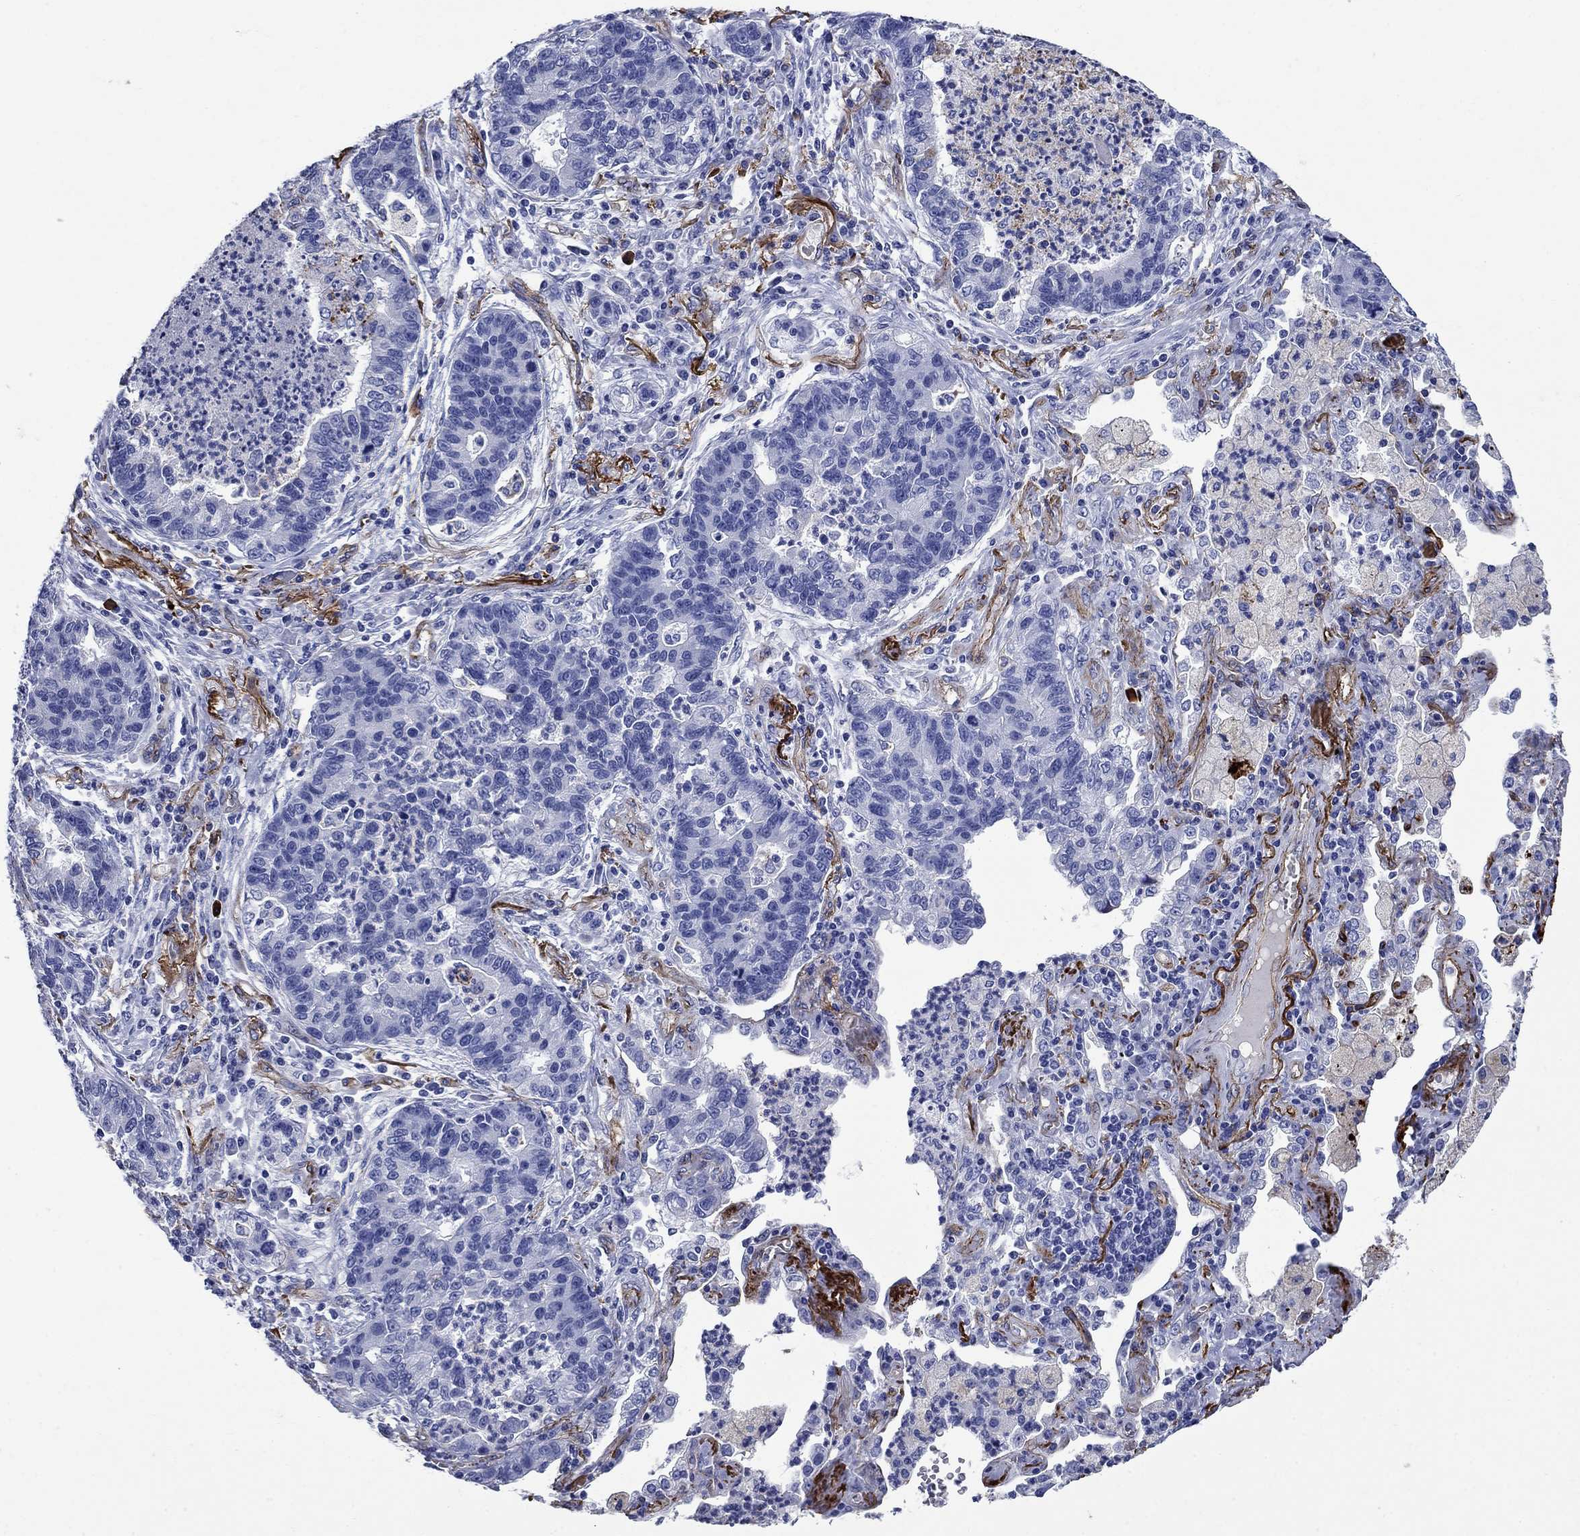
{"staining": {"intensity": "negative", "quantity": "none", "location": "none"}, "tissue": "lung cancer", "cell_type": "Tumor cells", "image_type": "cancer", "snomed": [{"axis": "morphology", "description": "Adenocarcinoma, NOS"}, {"axis": "topography", "description": "Lung"}], "caption": "A micrograph of human lung cancer (adenocarcinoma) is negative for staining in tumor cells.", "gene": "VTN", "patient": {"sex": "female", "age": 57}}